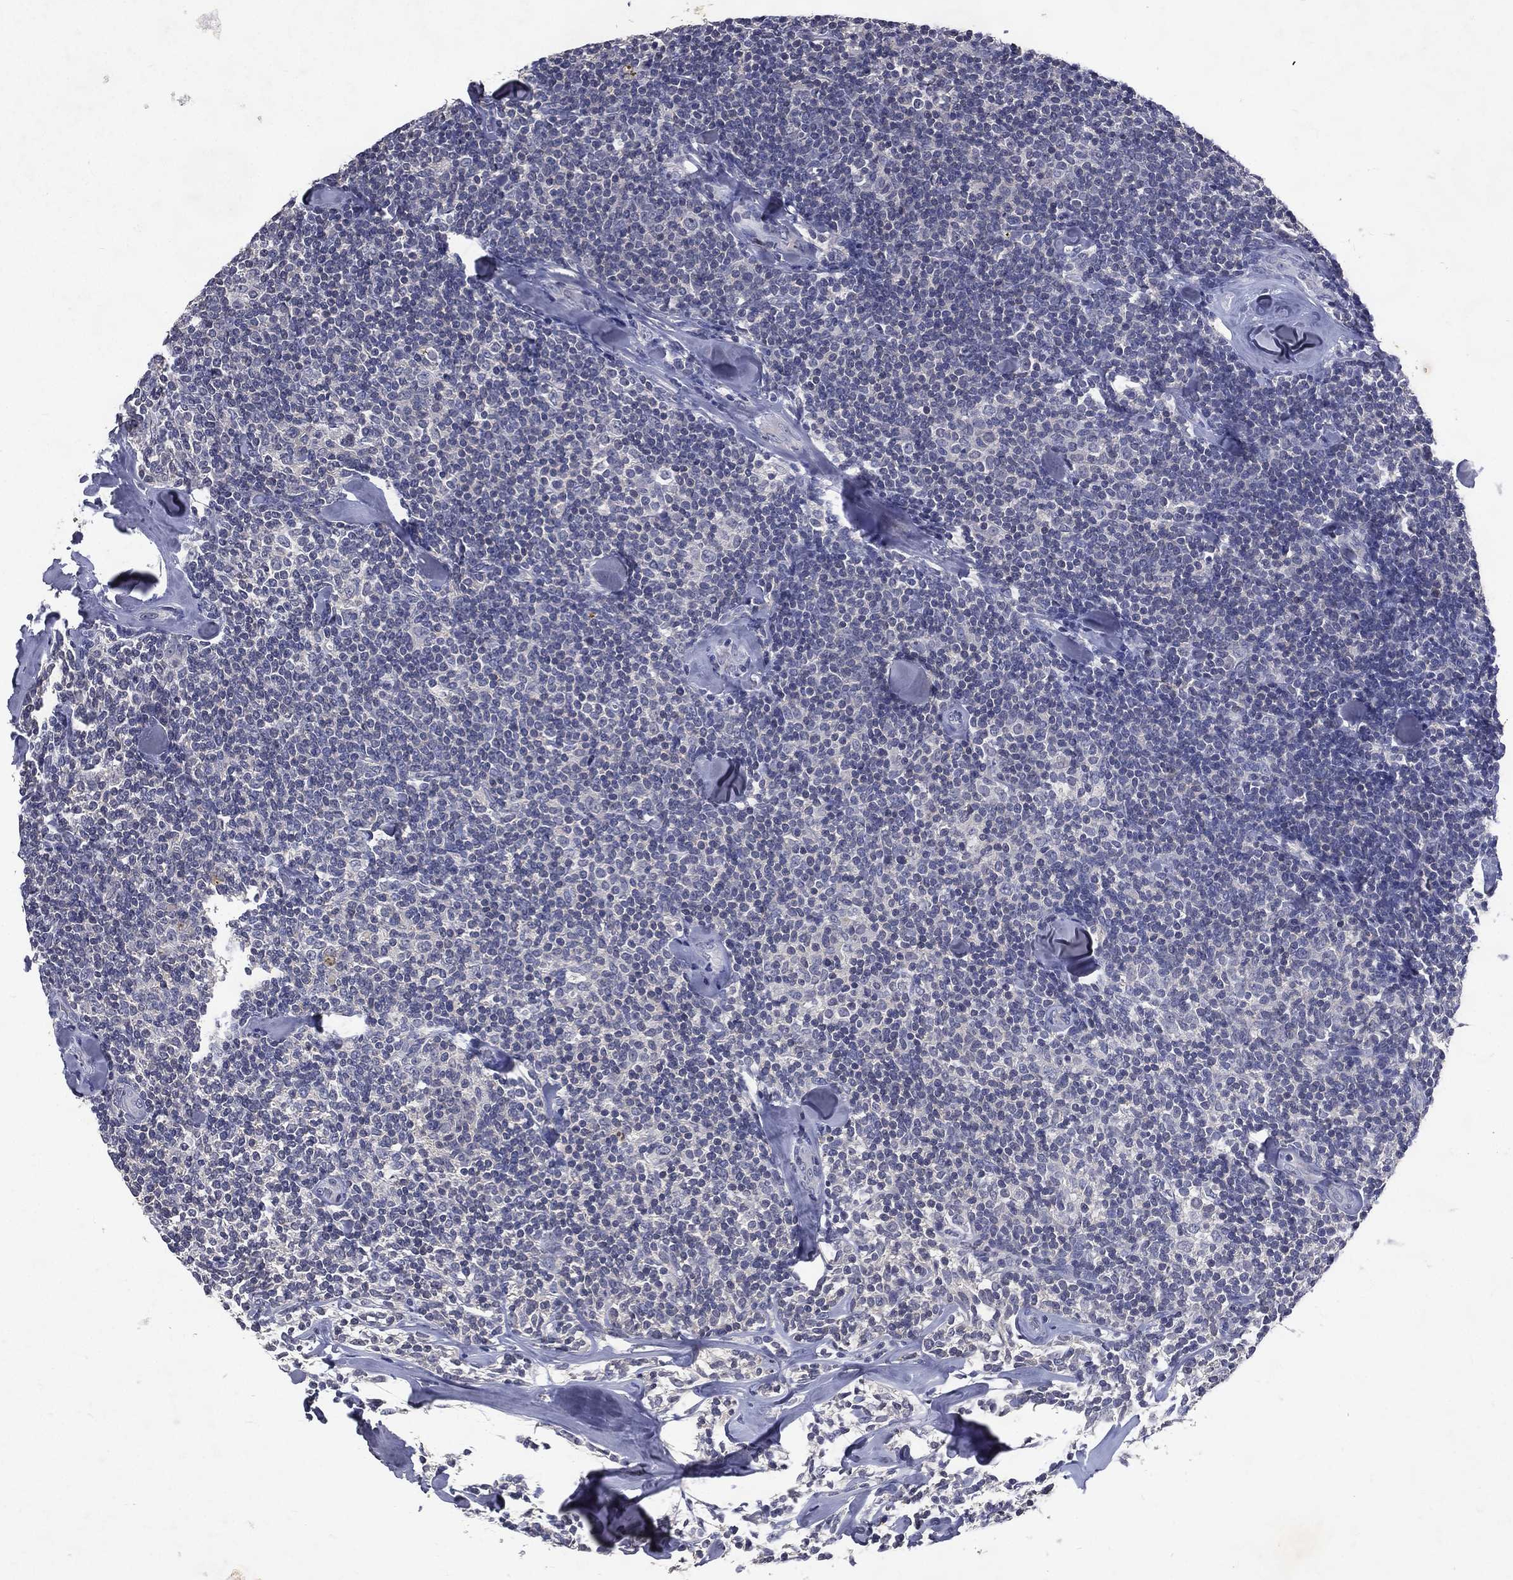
{"staining": {"intensity": "negative", "quantity": "none", "location": "none"}, "tissue": "lymphoma", "cell_type": "Tumor cells", "image_type": "cancer", "snomed": [{"axis": "morphology", "description": "Malignant lymphoma, non-Hodgkin's type, Low grade"}, {"axis": "topography", "description": "Lymph node"}], "caption": "High magnification brightfield microscopy of malignant lymphoma, non-Hodgkin's type (low-grade) stained with DAB (3,3'-diaminobenzidine) (brown) and counterstained with hematoxylin (blue): tumor cells show no significant expression.", "gene": "SLC34A2", "patient": {"sex": "female", "age": 56}}